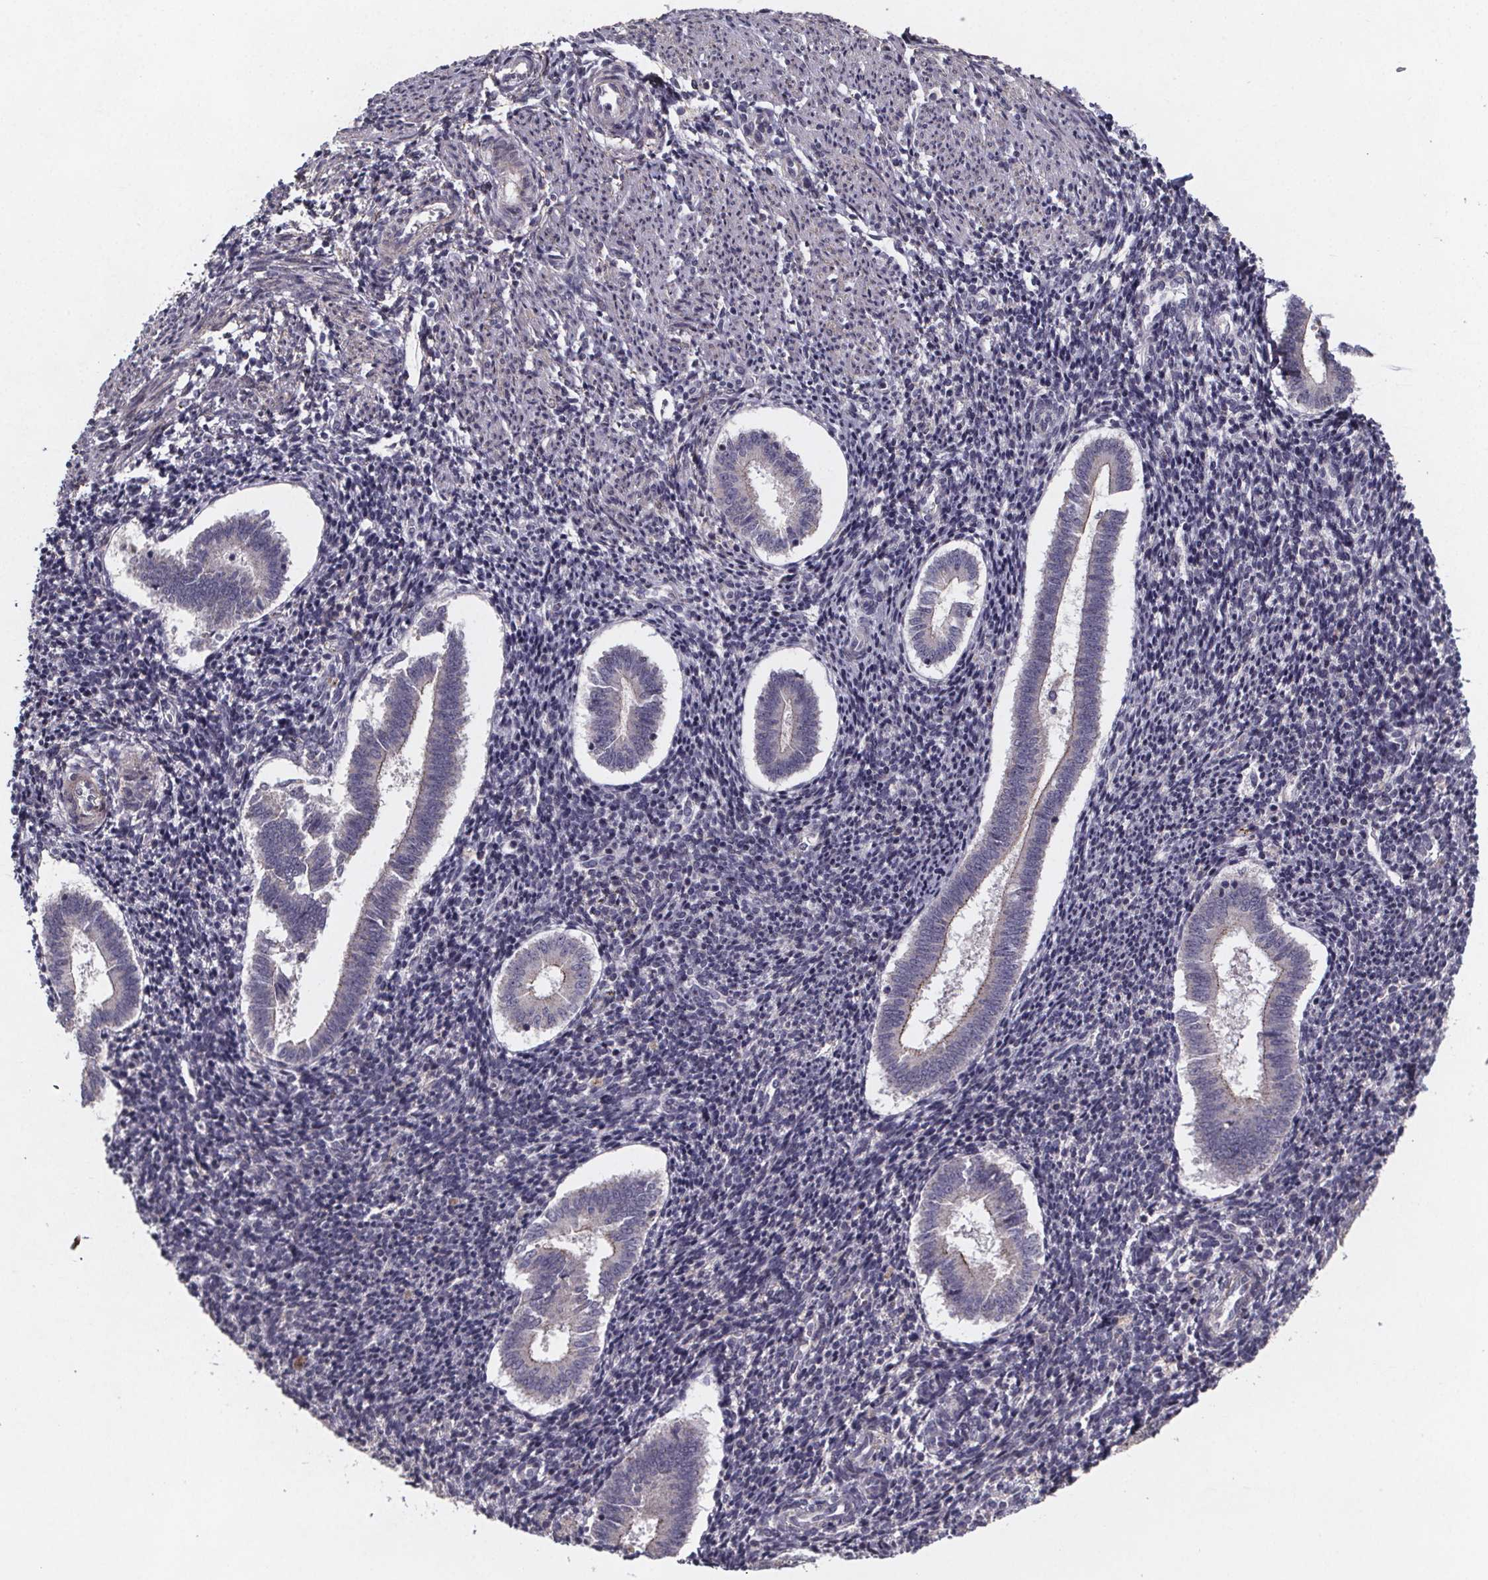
{"staining": {"intensity": "moderate", "quantity": "<25%", "location": "cytoplasmic/membranous"}, "tissue": "endometrium", "cell_type": "Cells in endometrial stroma", "image_type": "normal", "snomed": [{"axis": "morphology", "description": "Normal tissue, NOS"}, {"axis": "topography", "description": "Endometrium"}], "caption": "Benign endometrium reveals moderate cytoplasmic/membranous positivity in approximately <25% of cells in endometrial stroma.", "gene": "PALLD", "patient": {"sex": "female", "age": 25}}